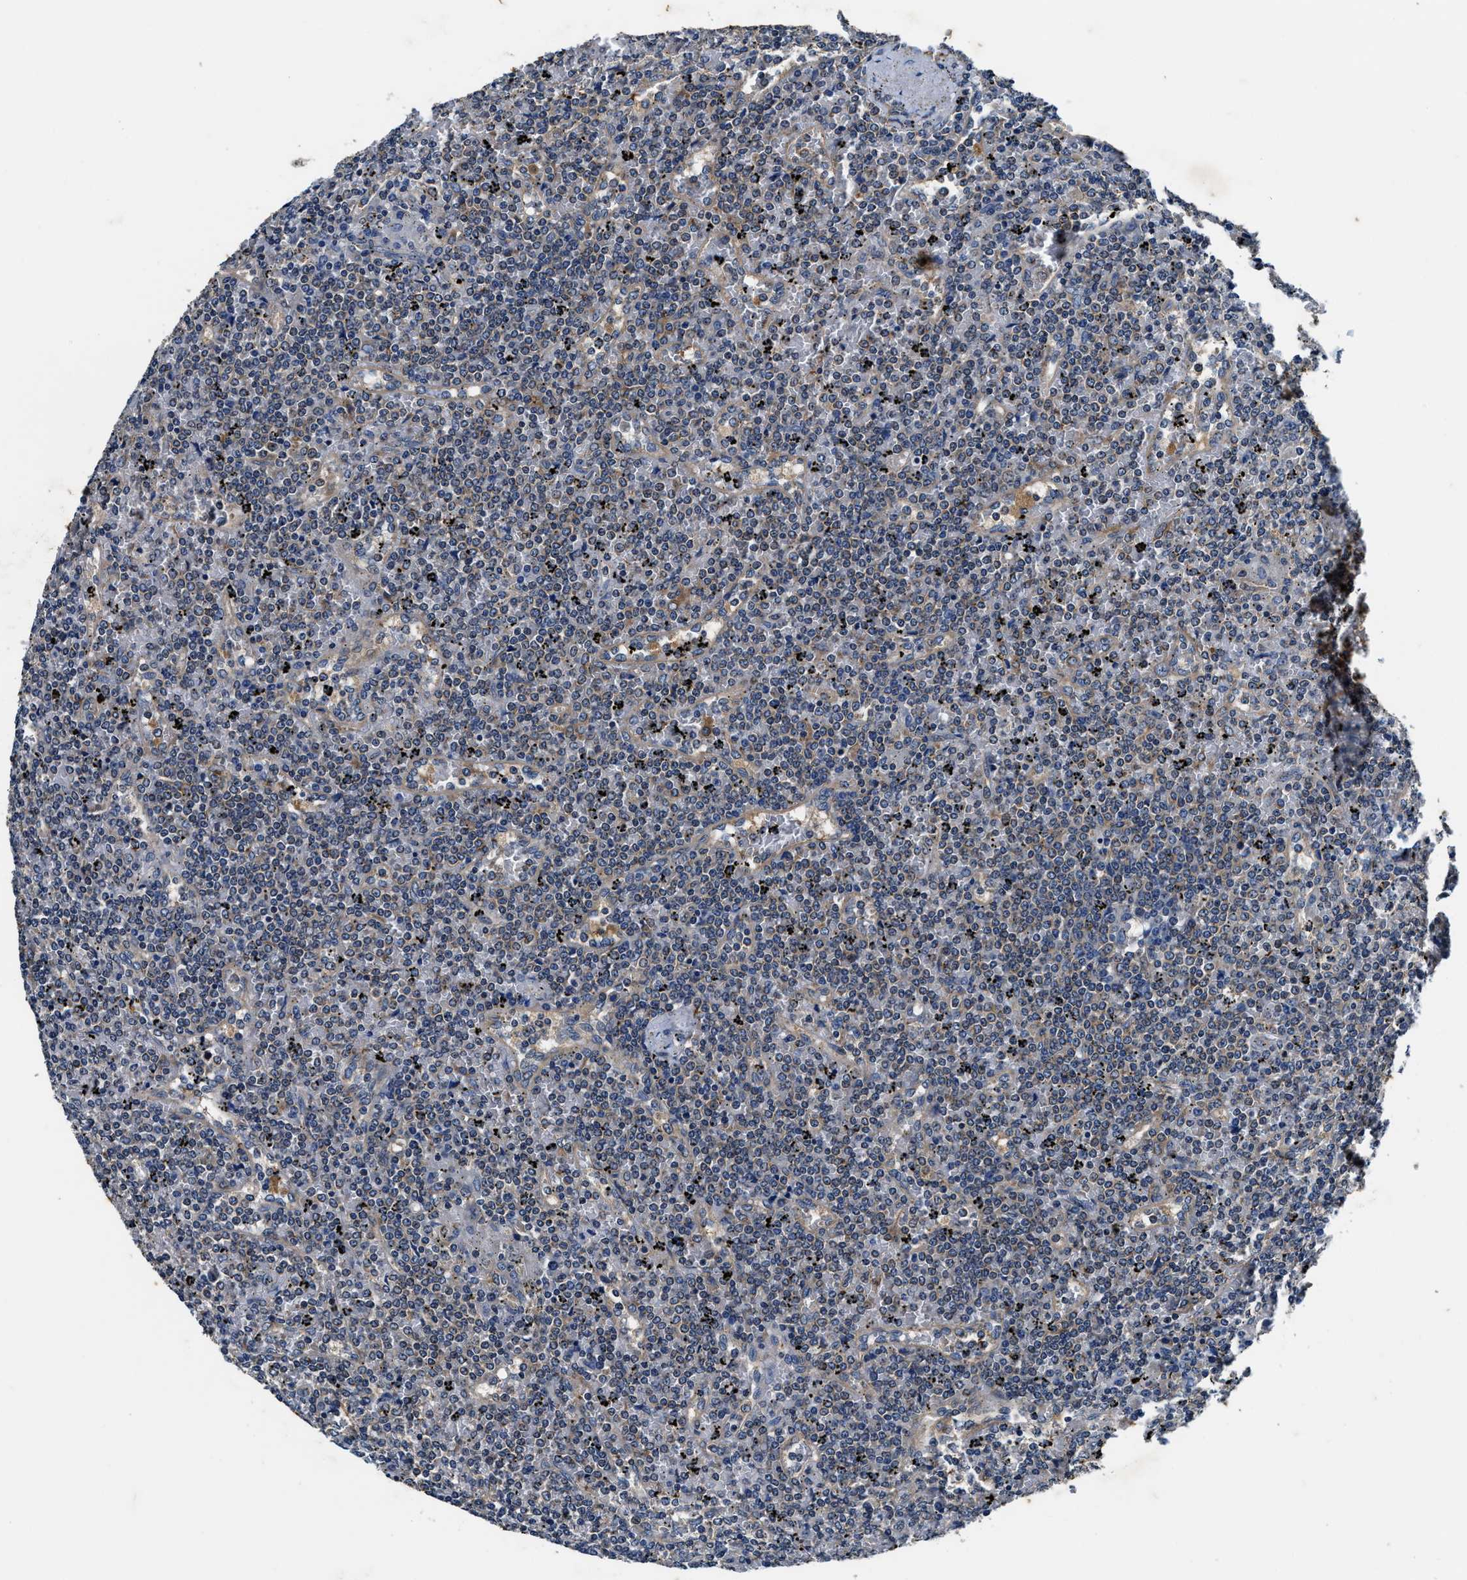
{"staining": {"intensity": "weak", "quantity": "<25%", "location": "cytoplasmic/membranous"}, "tissue": "lymphoma", "cell_type": "Tumor cells", "image_type": "cancer", "snomed": [{"axis": "morphology", "description": "Malignant lymphoma, non-Hodgkin's type, Low grade"}, {"axis": "topography", "description": "Spleen"}], "caption": "Immunohistochemical staining of malignant lymphoma, non-Hodgkin's type (low-grade) exhibits no significant positivity in tumor cells. Nuclei are stained in blue.", "gene": "PI4KB", "patient": {"sex": "female", "age": 19}}